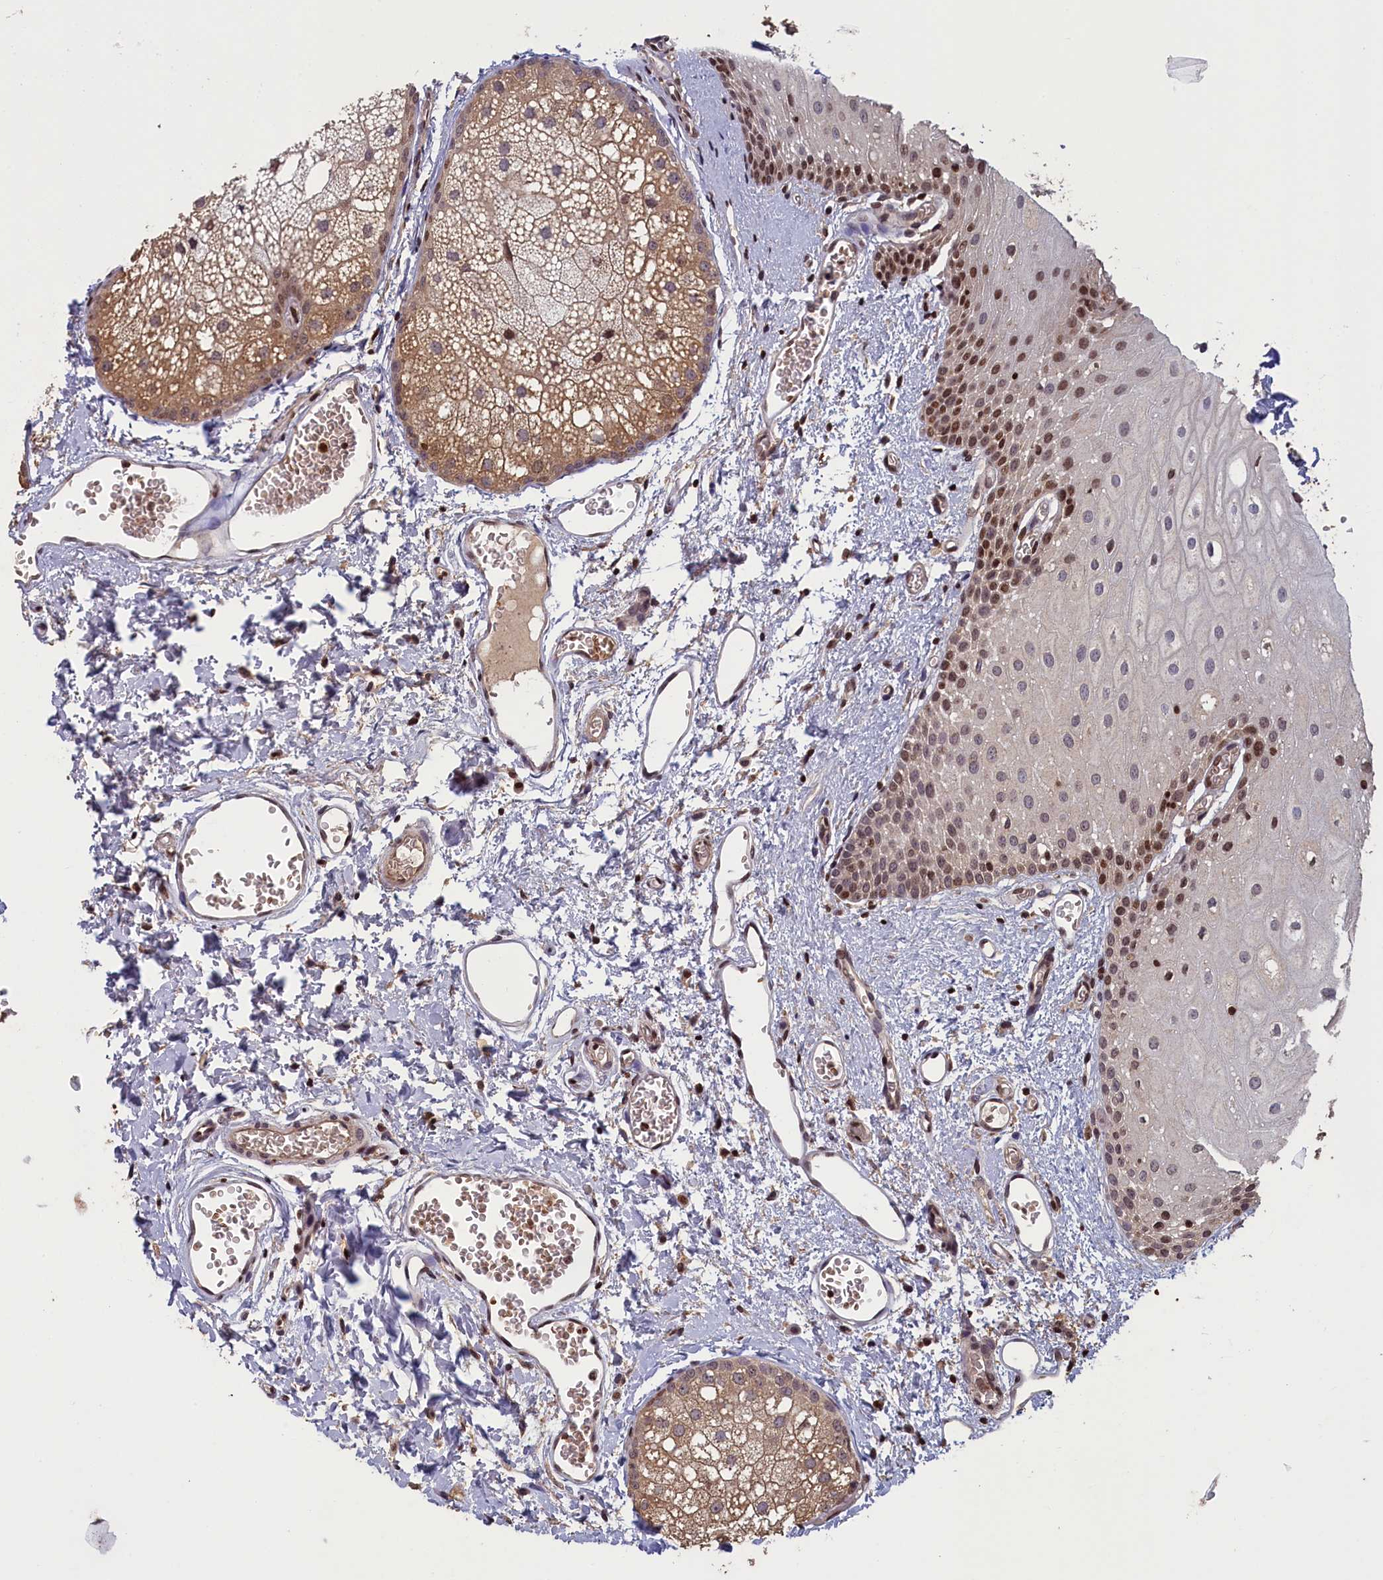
{"staining": {"intensity": "moderate", "quantity": "25%-75%", "location": "nuclear"}, "tissue": "oral mucosa", "cell_type": "Squamous epithelial cells", "image_type": "normal", "snomed": [{"axis": "morphology", "description": "Normal tissue, NOS"}, {"axis": "morphology", "description": "Squamous cell carcinoma, NOS"}, {"axis": "topography", "description": "Oral tissue"}, {"axis": "topography", "description": "Head-Neck"}], "caption": "An image of human oral mucosa stained for a protein displays moderate nuclear brown staining in squamous epithelial cells. The staining was performed using DAB (3,3'-diaminobenzidine) to visualize the protein expression in brown, while the nuclei were stained in blue with hematoxylin (Magnification: 20x).", "gene": "NUBP1", "patient": {"sex": "female", "age": 70}}